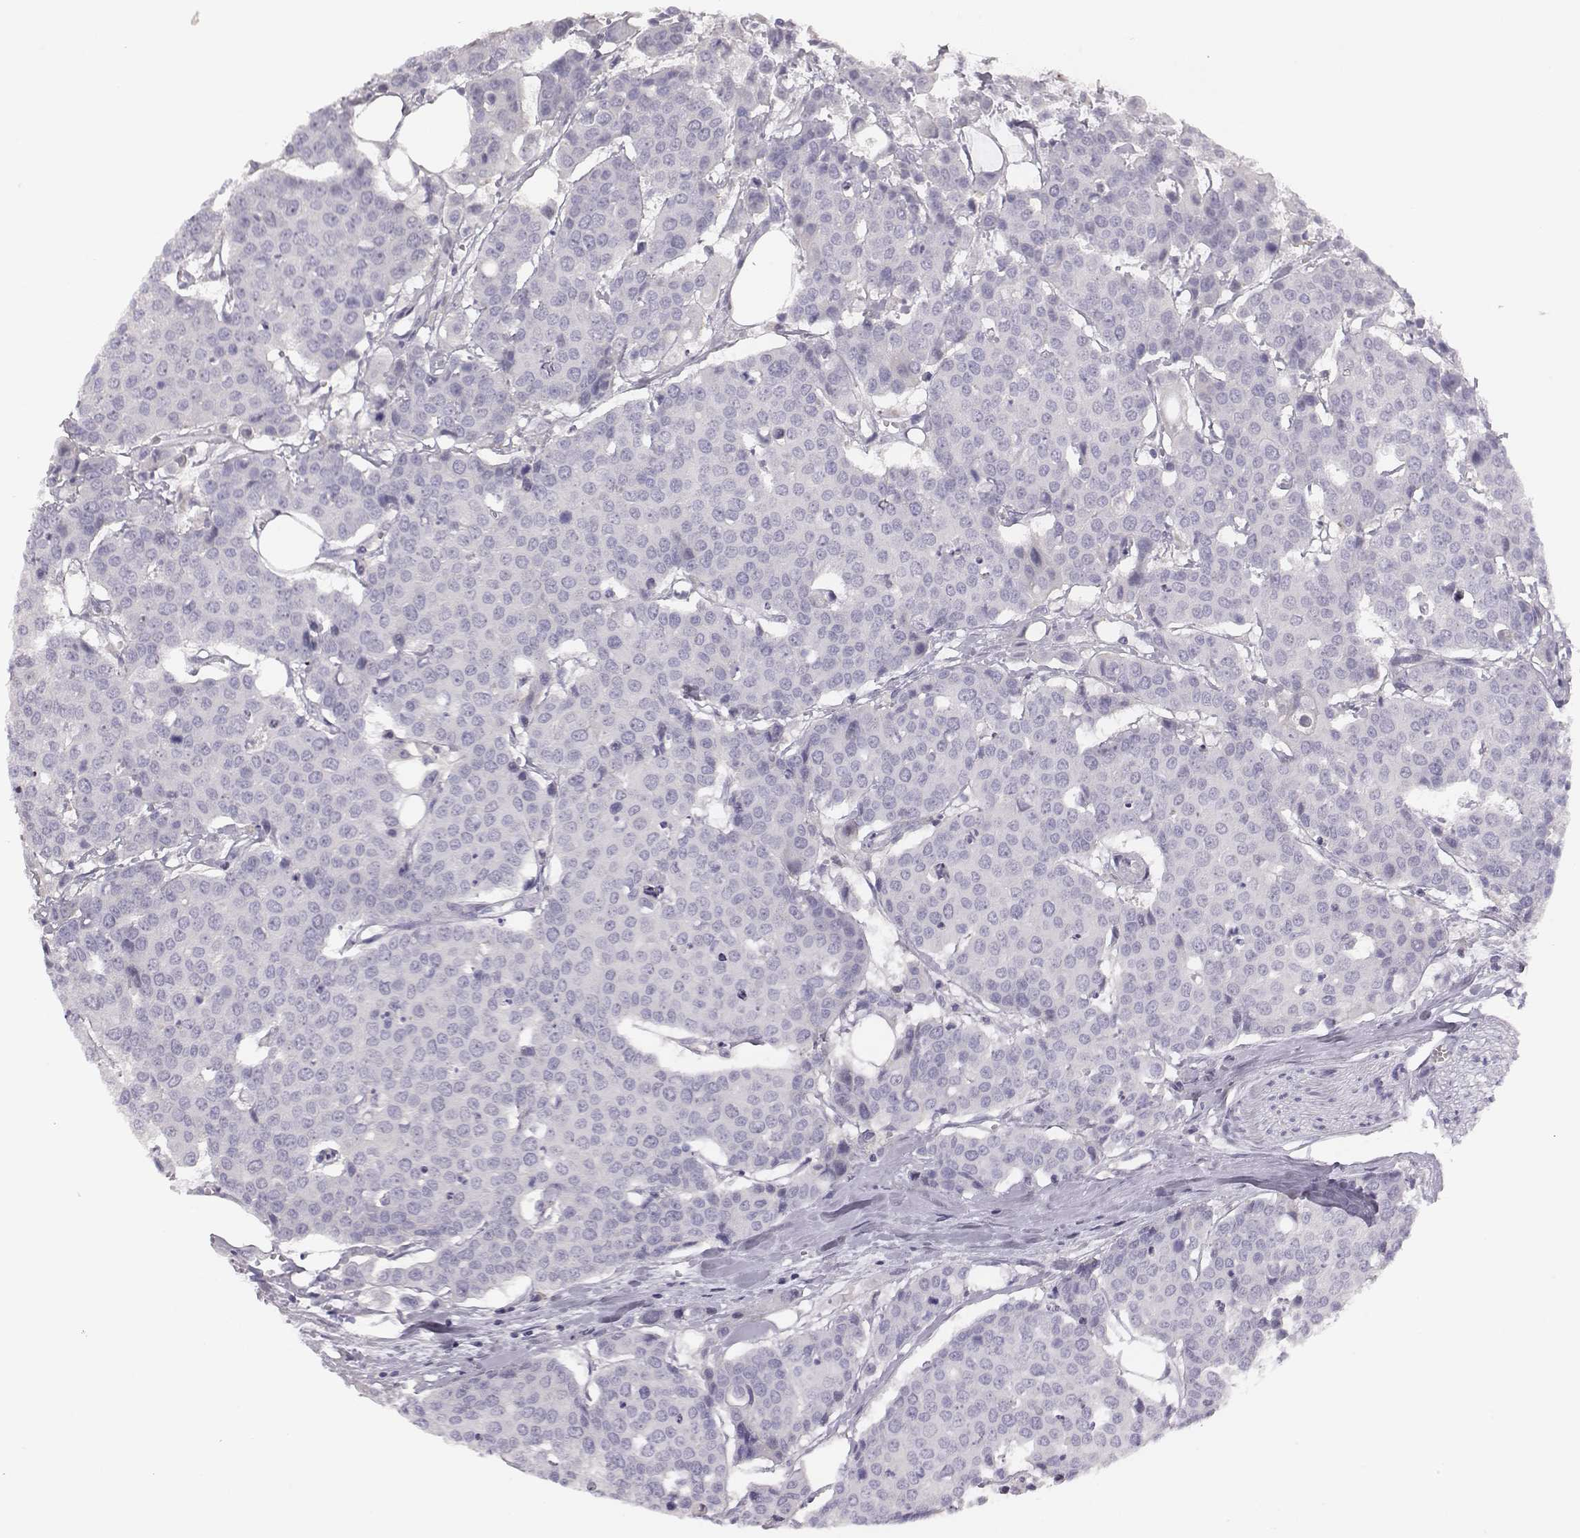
{"staining": {"intensity": "negative", "quantity": "none", "location": "none"}, "tissue": "carcinoid", "cell_type": "Tumor cells", "image_type": "cancer", "snomed": [{"axis": "morphology", "description": "Carcinoid, malignant, NOS"}, {"axis": "topography", "description": "Colon"}], "caption": "DAB (3,3'-diaminobenzidine) immunohistochemical staining of human carcinoid exhibits no significant staining in tumor cells.", "gene": "ADAM7", "patient": {"sex": "male", "age": 81}}